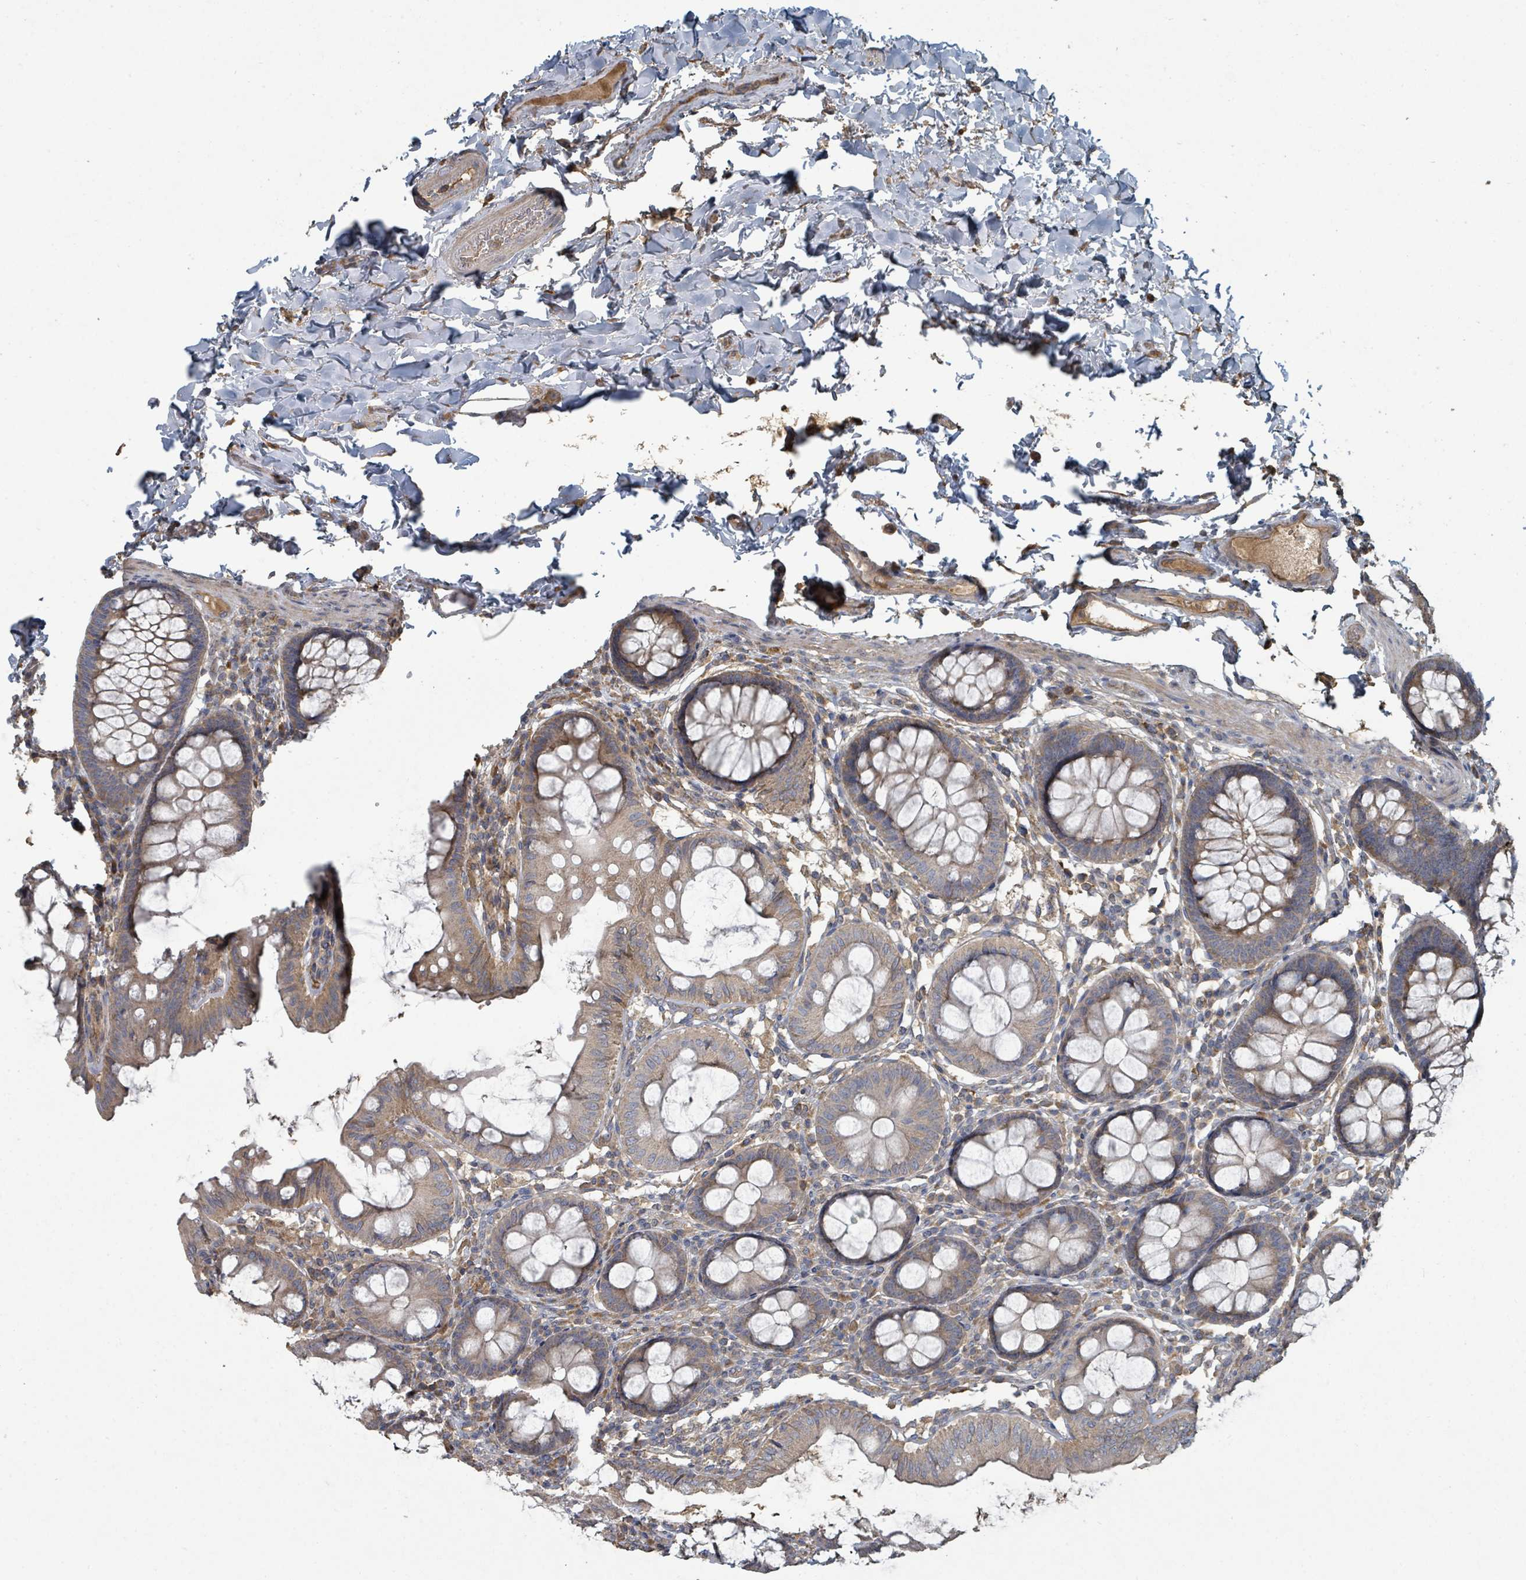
{"staining": {"intensity": "moderate", "quantity": ">75%", "location": "cytoplasmic/membranous"}, "tissue": "colon", "cell_type": "Endothelial cells", "image_type": "normal", "snomed": [{"axis": "morphology", "description": "Normal tissue, NOS"}, {"axis": "topography", "description": "Colon"}], "caption": "The photomicrograph shows immunohistochemical staining of normal colon. There is moderate cytoplasmic/membranous positivity is seen in about >75% of endothelial cells. (Brightfield microscopy of DAB IHC at high magnification).", "gene": "WDFY1", "patient": {"sex": "male", "age": 84}}